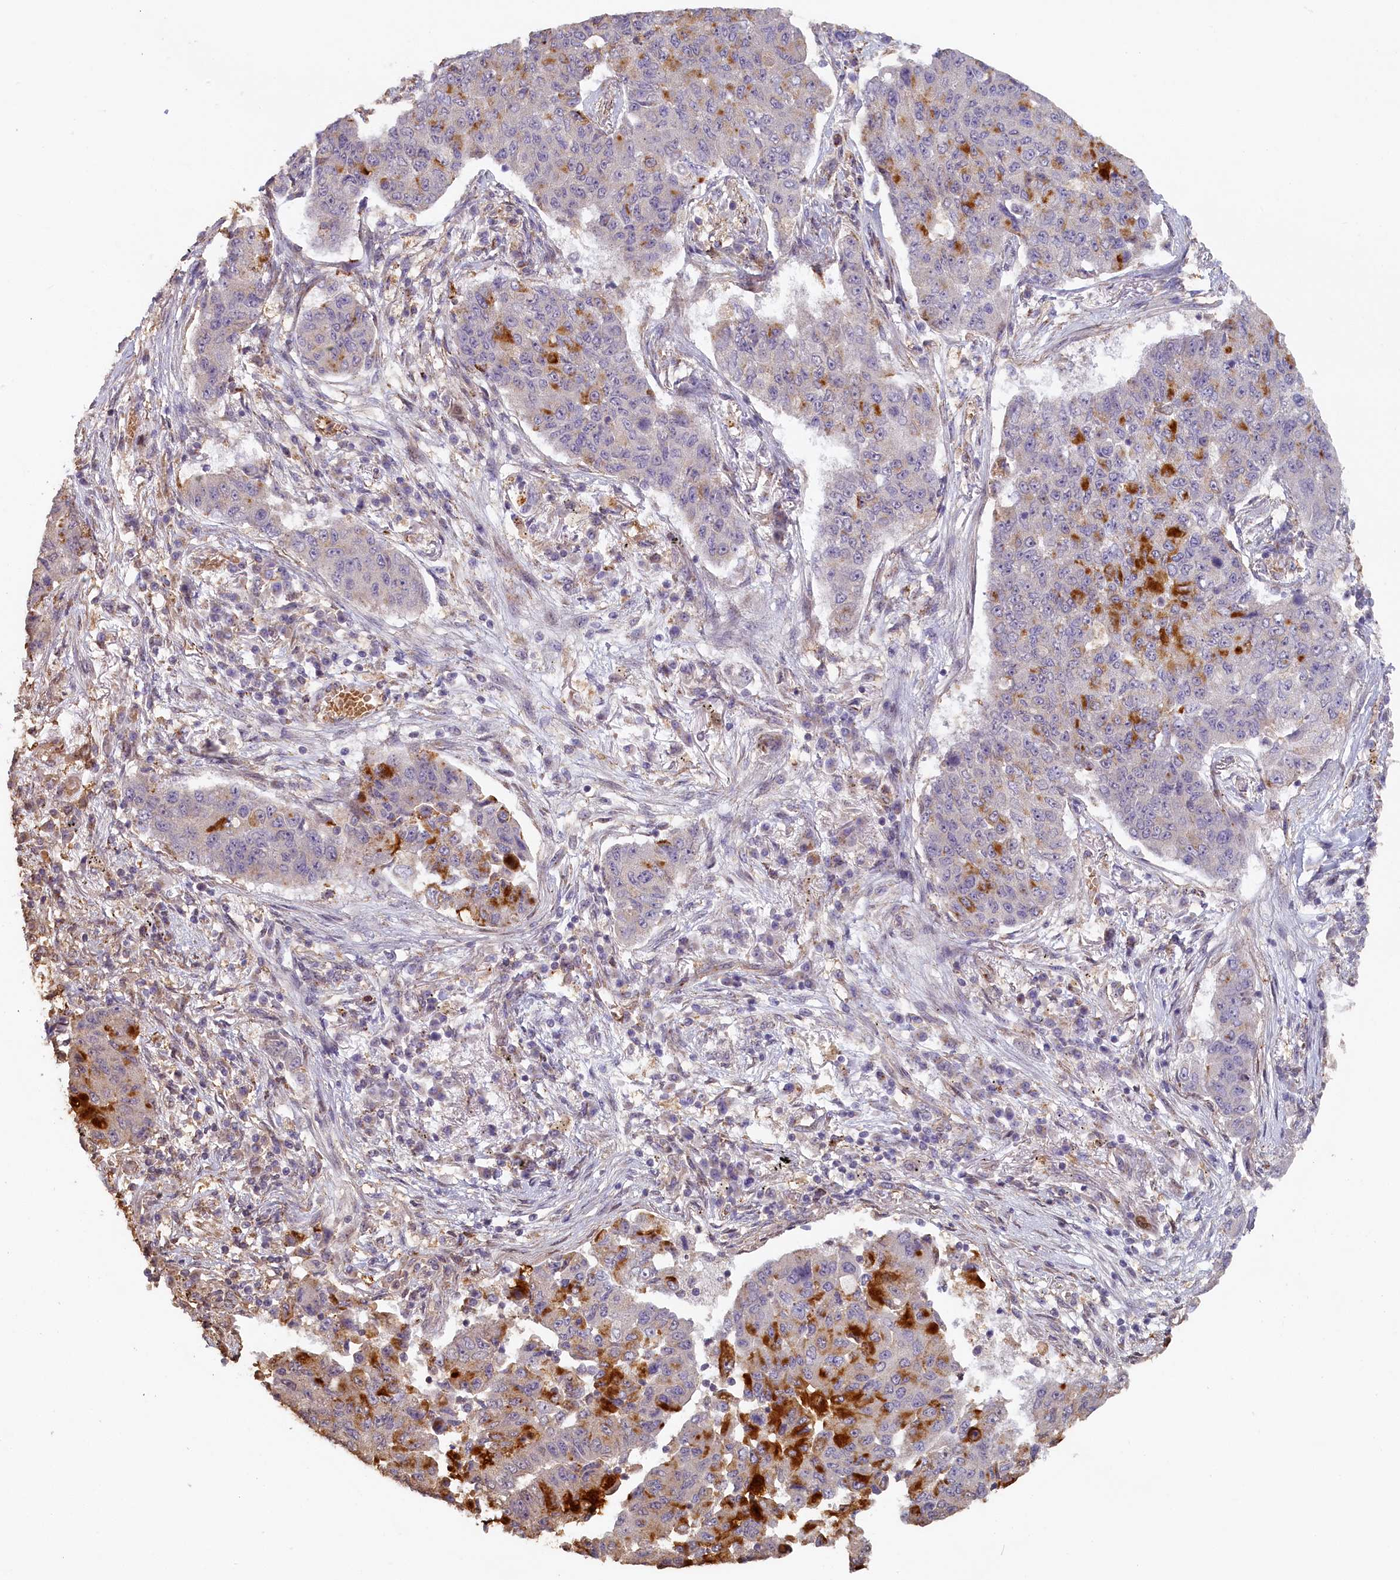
{"staining": {"intensity": "strong", "quantity": "<25%", "location": "cytoplasmic/membranous"}, "tissue": "lung cancer", "cell_type": "Tumor cells", "image_type": "cancer", "snomed": [{"axis": "morphology", "description": "Squamous cell carcinoma, NOS"}, {"axis": "topography", "description": "Lung"}], "caption": "Strong cytoplasmic/membranous staining for a protein is present in about <25% of tumor cells of squamous cell carcinoma (lung) using immunohistochemistry (IHC).", "gene": "STX16", "patient": {"sex": "male", "age": 74}}